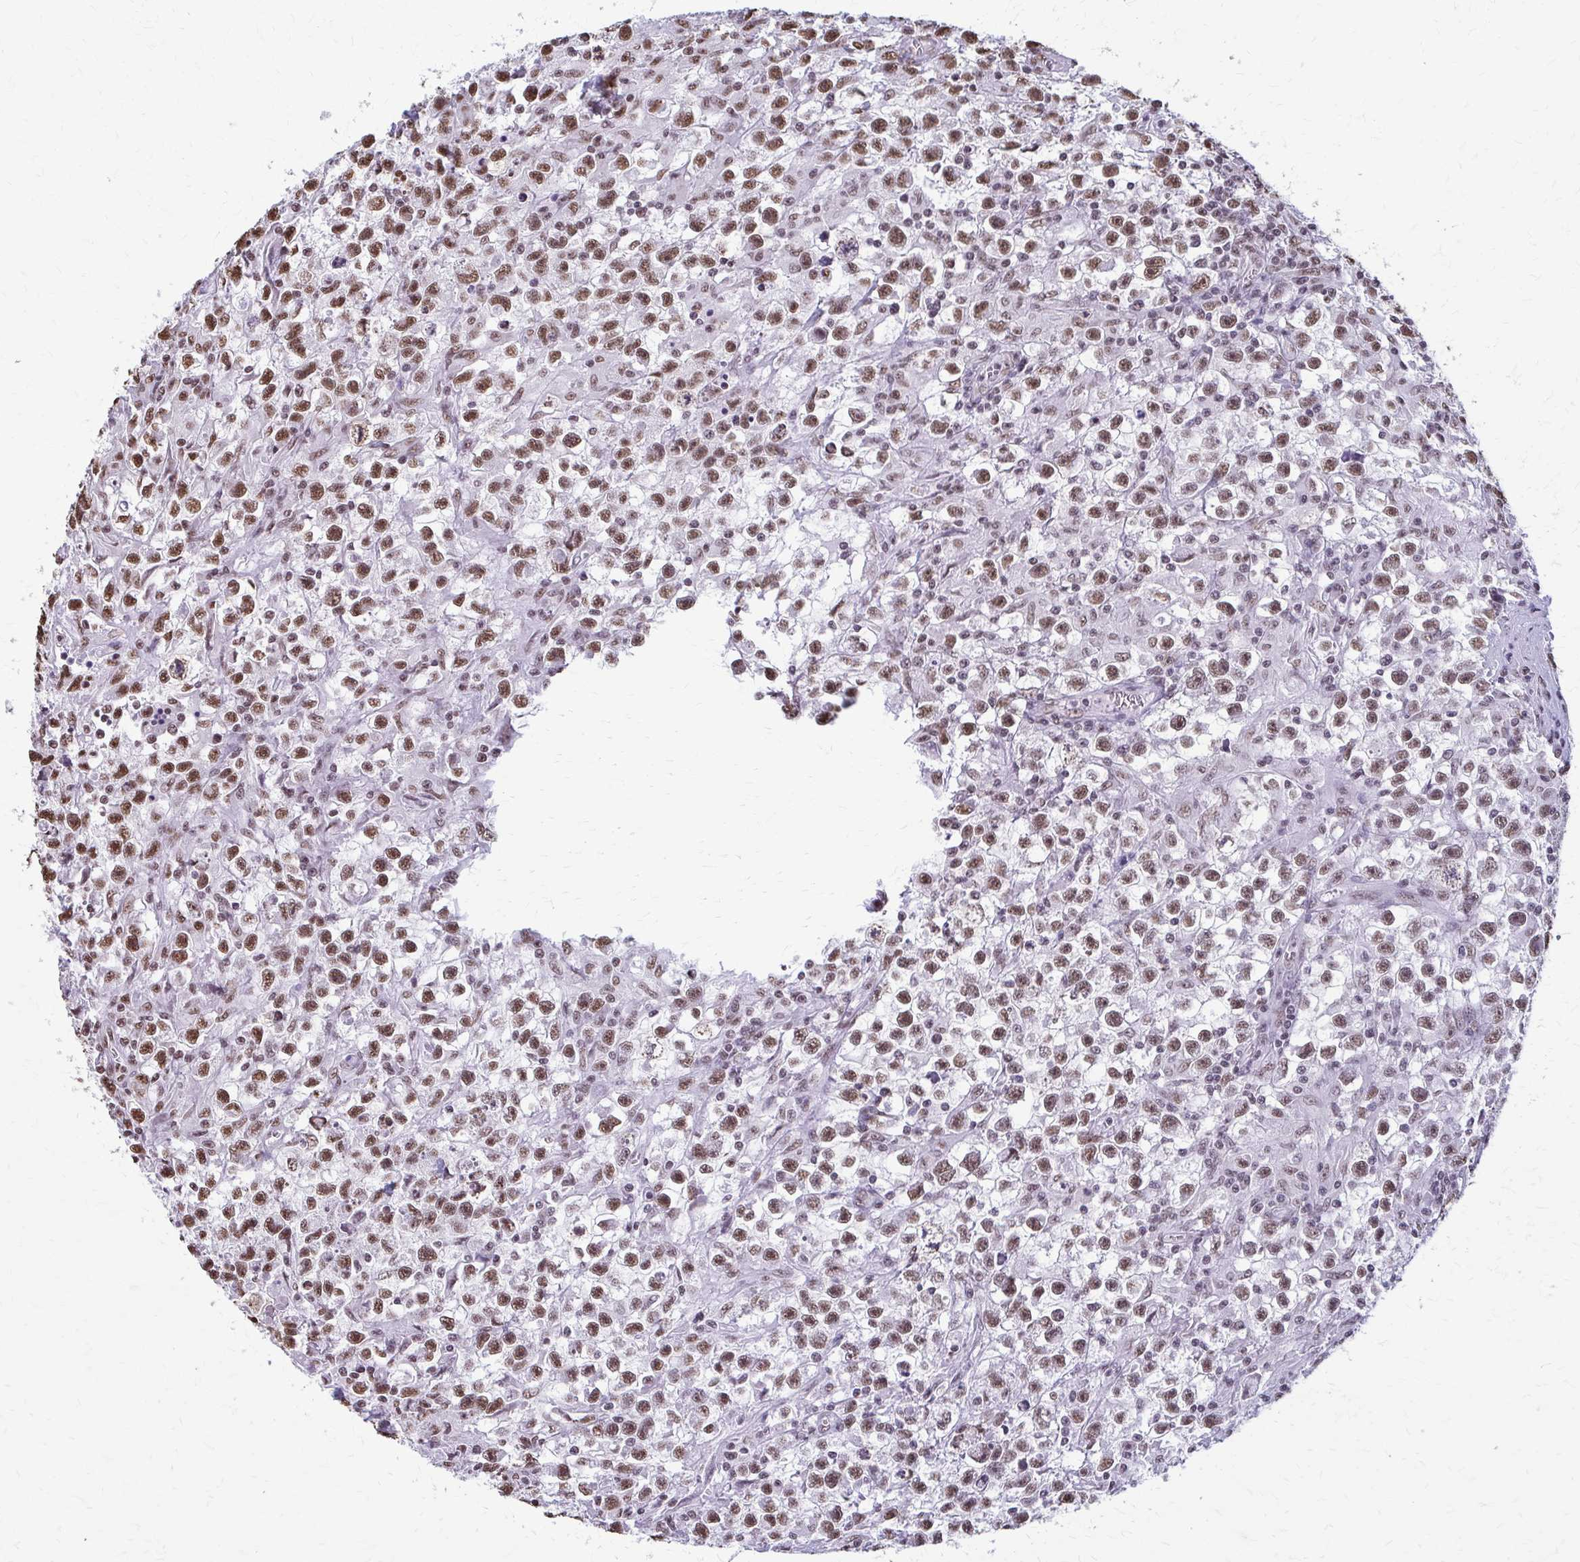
{"staining": {"intensity": "moderate", "quantity": ">75%", "location": "nuclear"}, "tissue": "testis cancer", "cell_type": "Tumor cells", "image_type": "cancer", "snomed": [{"axis": "morphology", "description": "Seminoma, NOS"}, {"axis": "topography", "description": "Testis"}], "caption": "A medium amount of moderate nuclear expression is identified in about >75% of tumor cells in testis cancer tissue.", "gene": "SNRPA", "patient": {"sex": "male", "age": 31}}